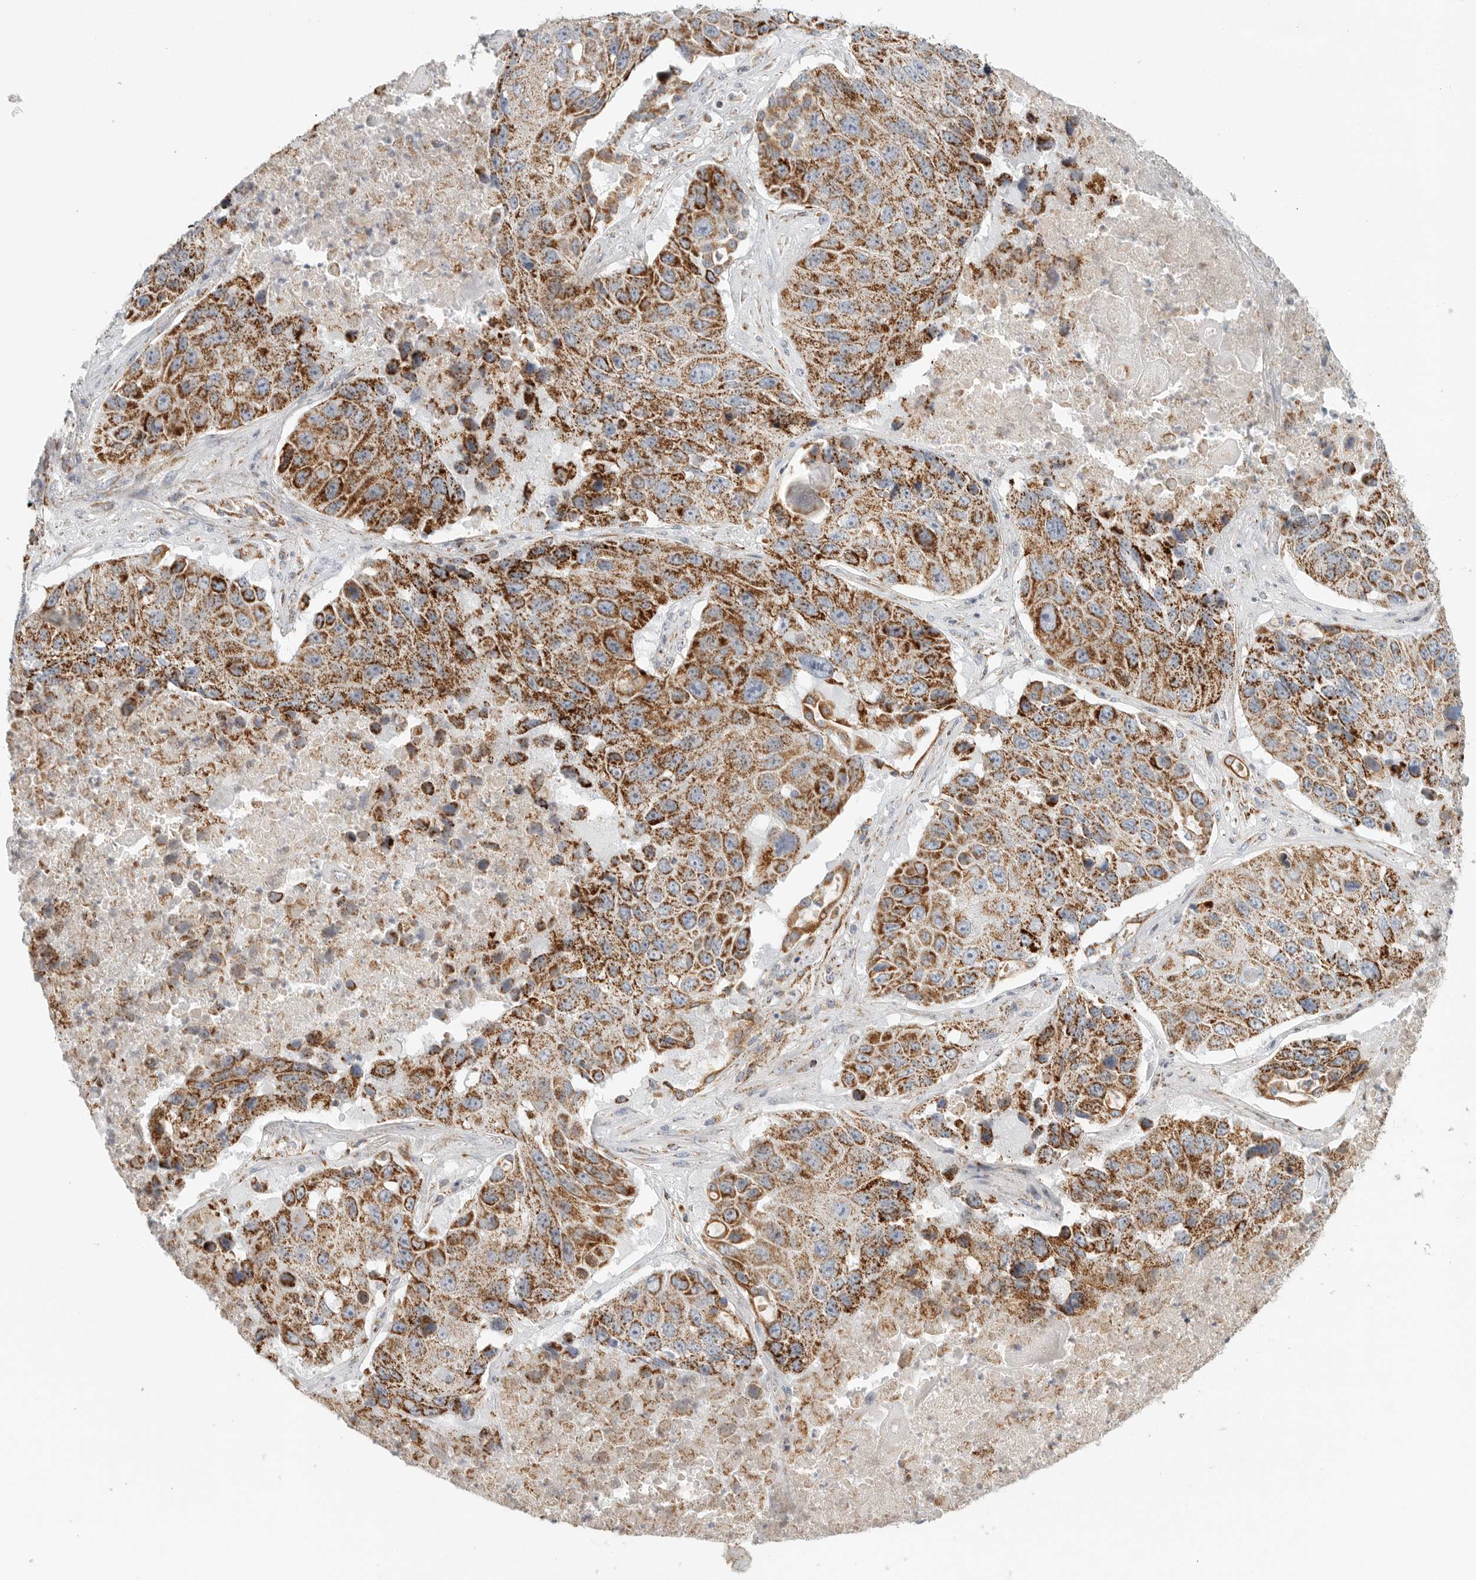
{"staining": {"intensity": "strong", "quantity": ">75%", "location": "cytoplasmic/membranous"}, "tissue": "lung cancer", "cell_type": "Tumor cells", "image_type": "cancer", "snomed": [{"axis": "morphology", "description": "Squamous cell carcinoma, NOS"}, {"axis": "topography", "description": "Lung"}], "caption": "Immunohistochemistry of squamous cell carcinoma (lung) exhibits high levels of strong cytoplasmic/membranous positivity in approximately >75% of tumor cells.", "gene": "SLC25A26", "patient": {"sex": "male", "age": 61}}